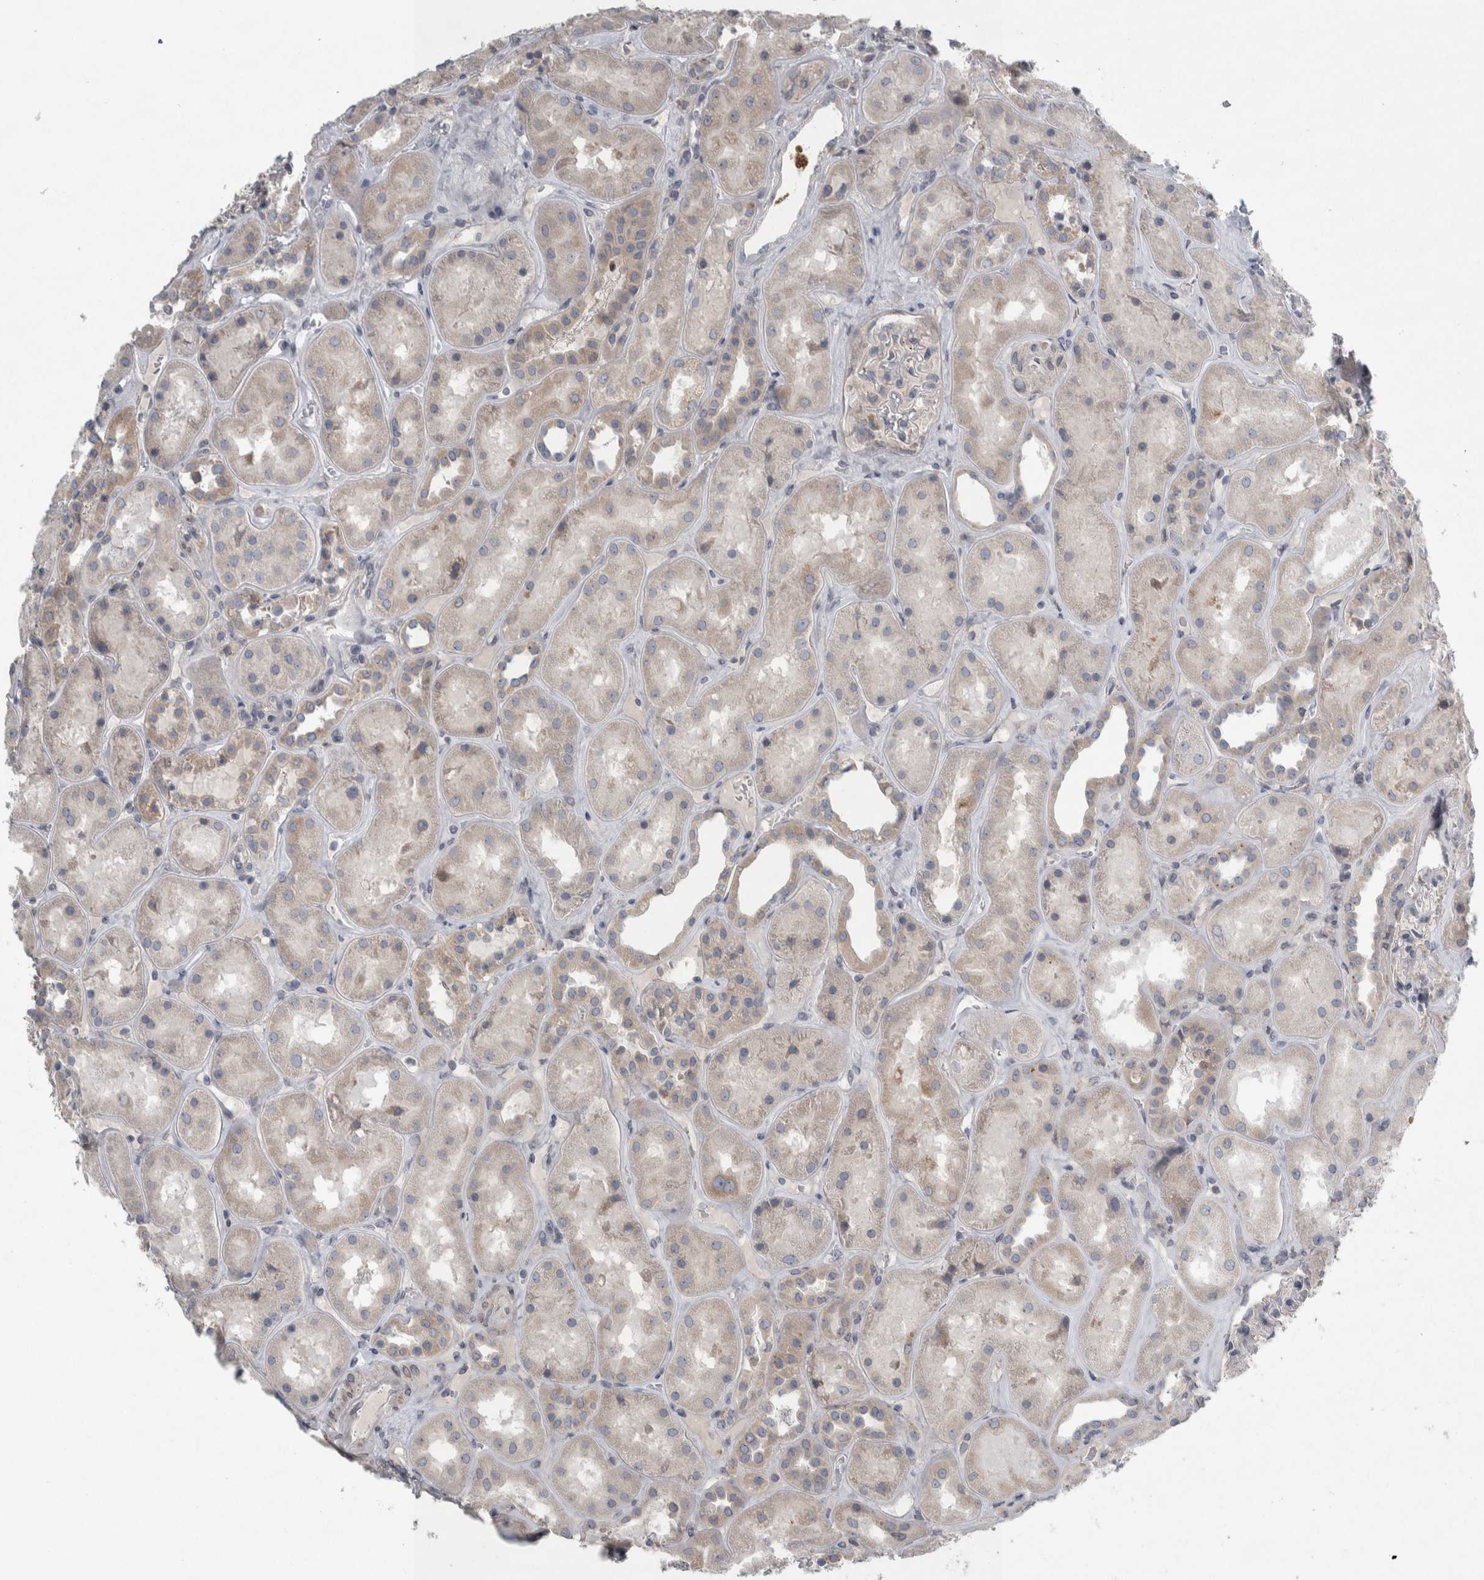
{"staining": {"intensity": "negative", "quantity": "none", "location": "none"}, "tissue": "kidney", "cell_type": "Cells in glomeruli", "image_type": "normal", "snomed": [{"axis": "morphology", "description": "Normal tissue, NOS"}, {"axis": "topography", "description": "Kidney"}], "caption": "Kidney stained for a protein using immunohistochemistry (IHC) exhibits no staining cells in glomeruli.", "gene": "SIGMAR1", "patient": {"sex": "male", "age": 70}}